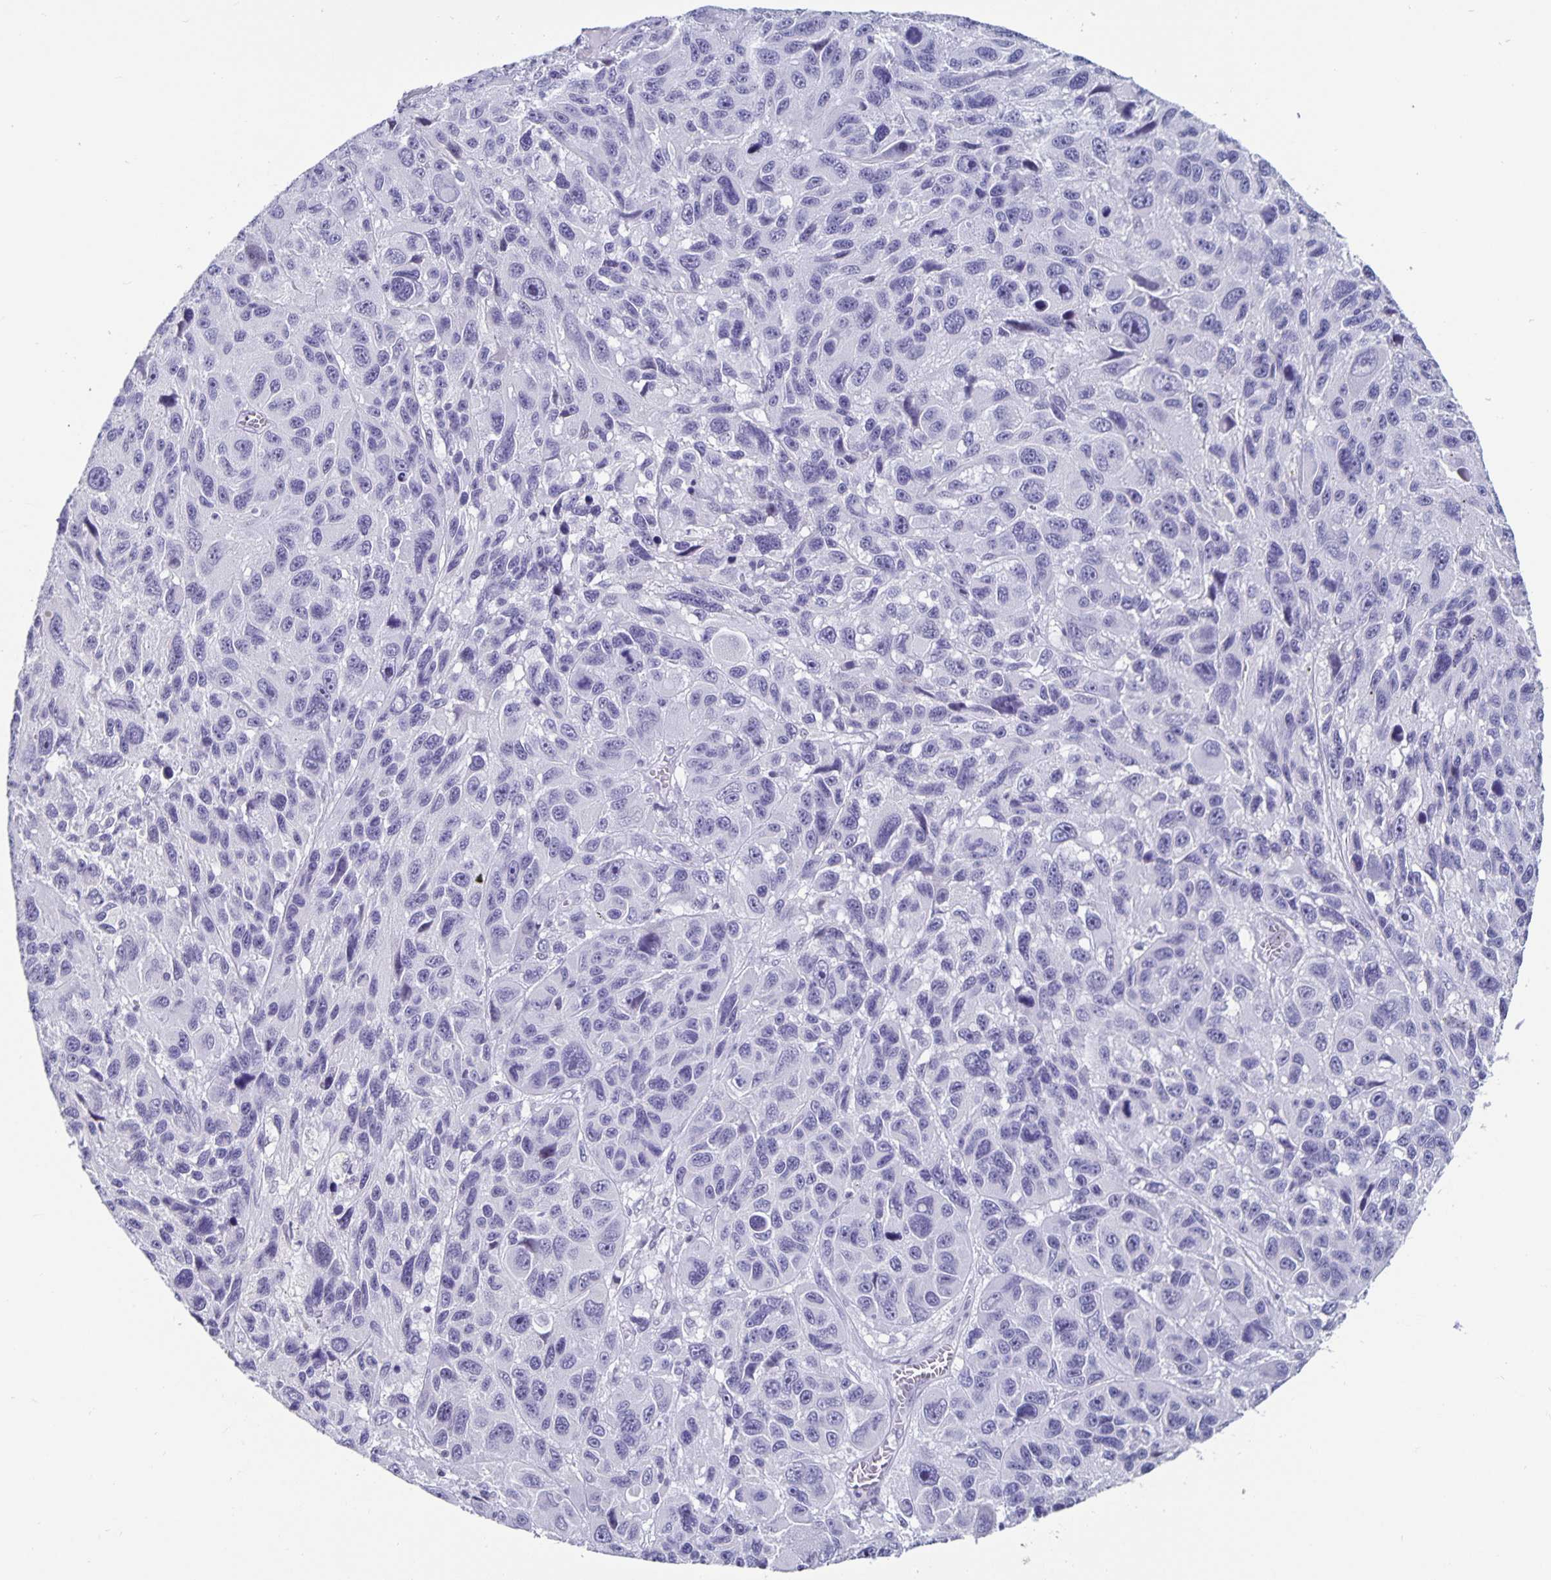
{"staining": {"intensity": "negative", "quantity": "none", "location": "none"}, "tissue": "melanoma", "cell_type": "Tumor cells", "image_type": "cancer", "snomed": [{"axis": "morphology", "description": "Malignant melanoma, NOS"}, {"axis": "topography", "description": "Skin"}], "caption": "Immunohistochemical staining of human malignant melanoma shows no significant positivity in tumor cells. (DAB (3,3'-diaminobenzidine) immunohistochemistry with hematoxylin counter stain).", "gene": "OLIG2", "patient": {"sex": "male", "age": 53}}